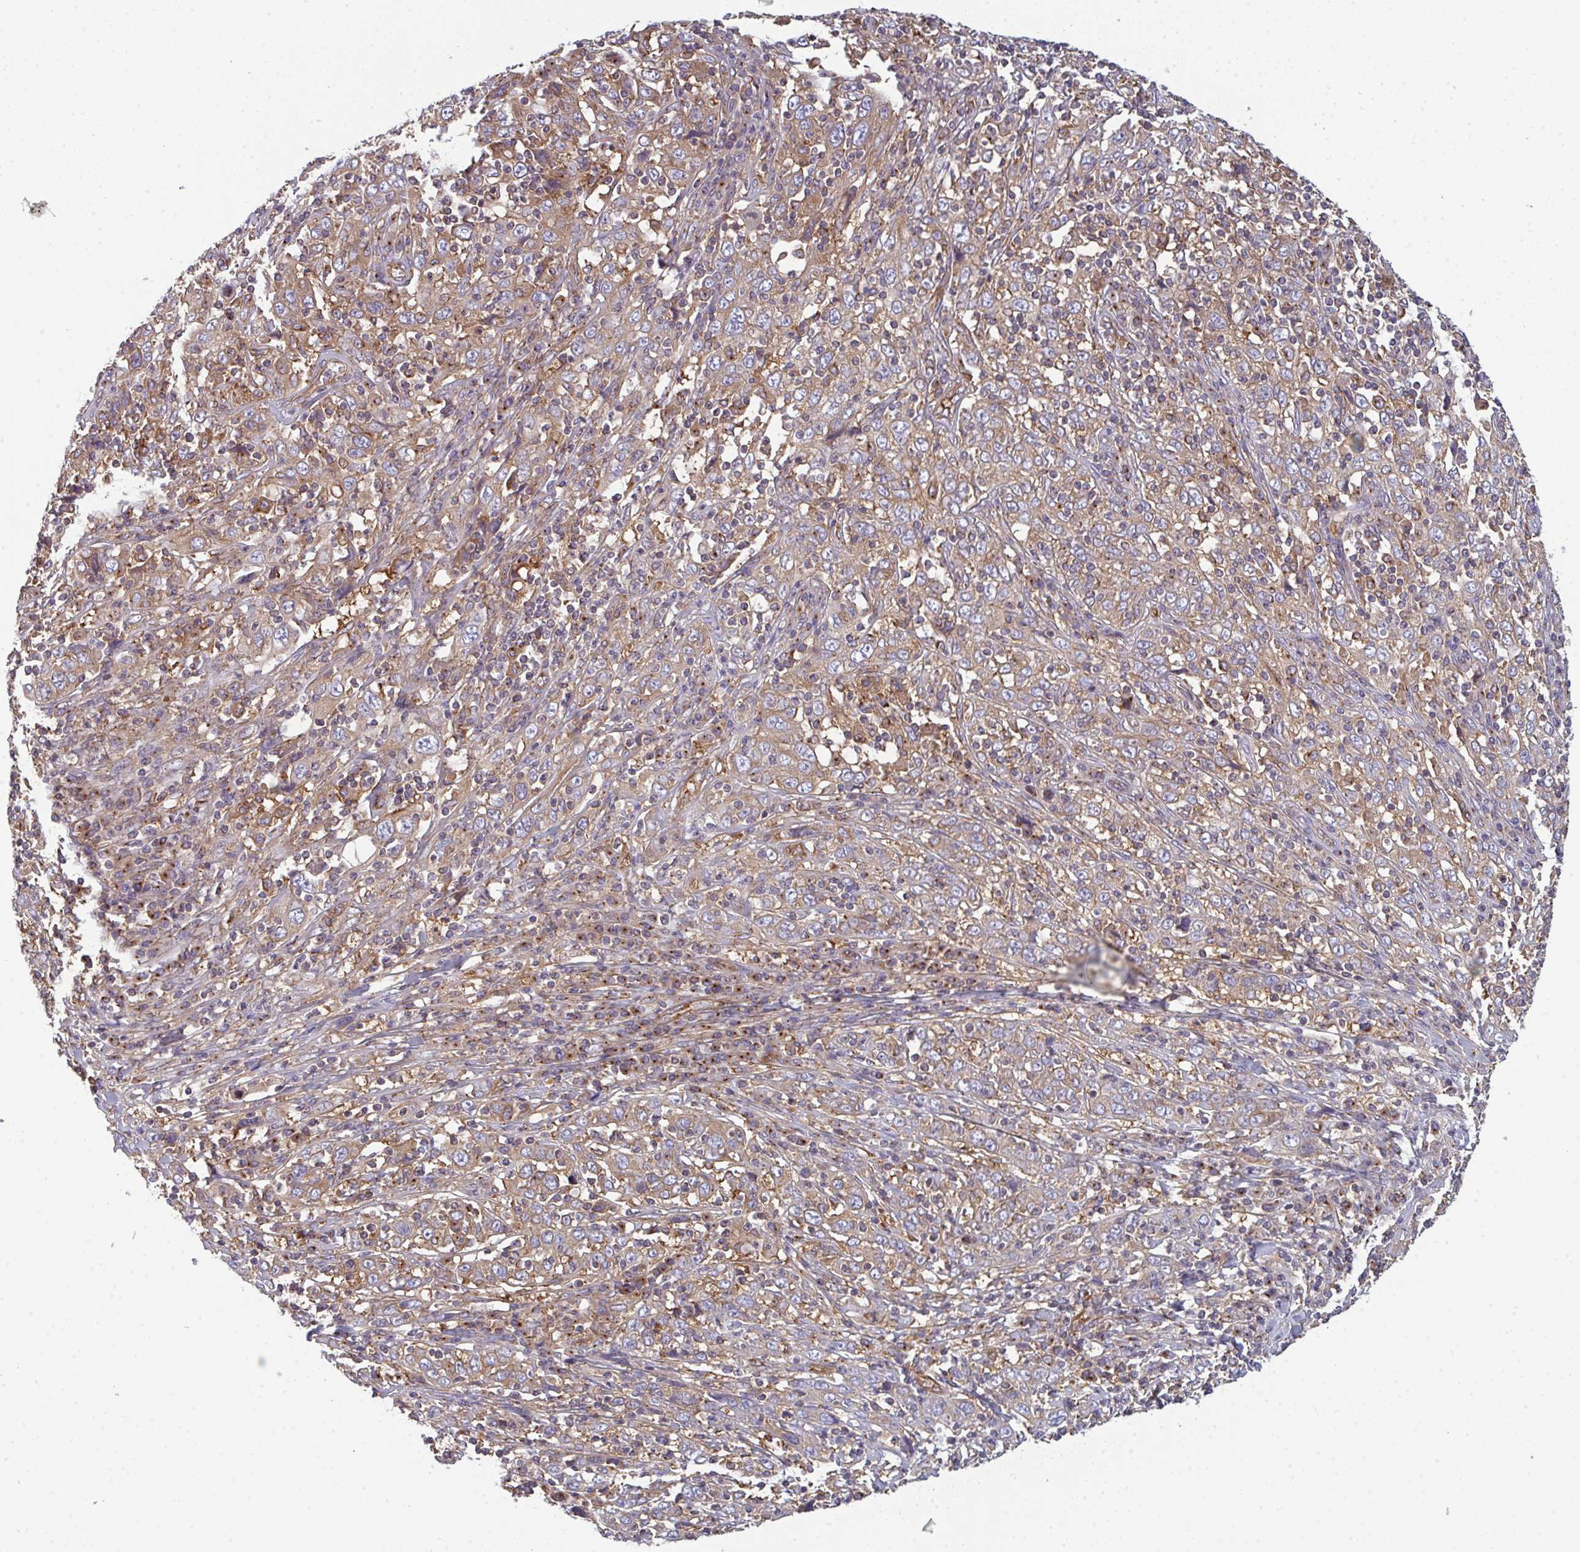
{"staining": {"intensity": "weak", "quantity": ">75%", "location": "cytoplasmic/membranous"}, "tissue": "cervical cancer", "cell_type": "Tumor cells", "image_type": "cancer", "snomed": [{"axis": "morphology", "description": "Squamous cell carcinoma, NOS"}, {"axis": "topography", "description": "Cervix"}], "caption": "DAB immunohistochemical staining of human cervical cancer (squamous cell carcinoma) exhibits weak cytoplasmic/membranous protein positivity in approximately >75% of tumor cells. The staining is performed using DAB (3,3'-diaminobenzidine) brown chromogen to label protein expression. The nuclei are counter-stained blue using hematoxylin.", "gene": "DYNC1I2", "patient": {"sex": "female", "age": 46}}